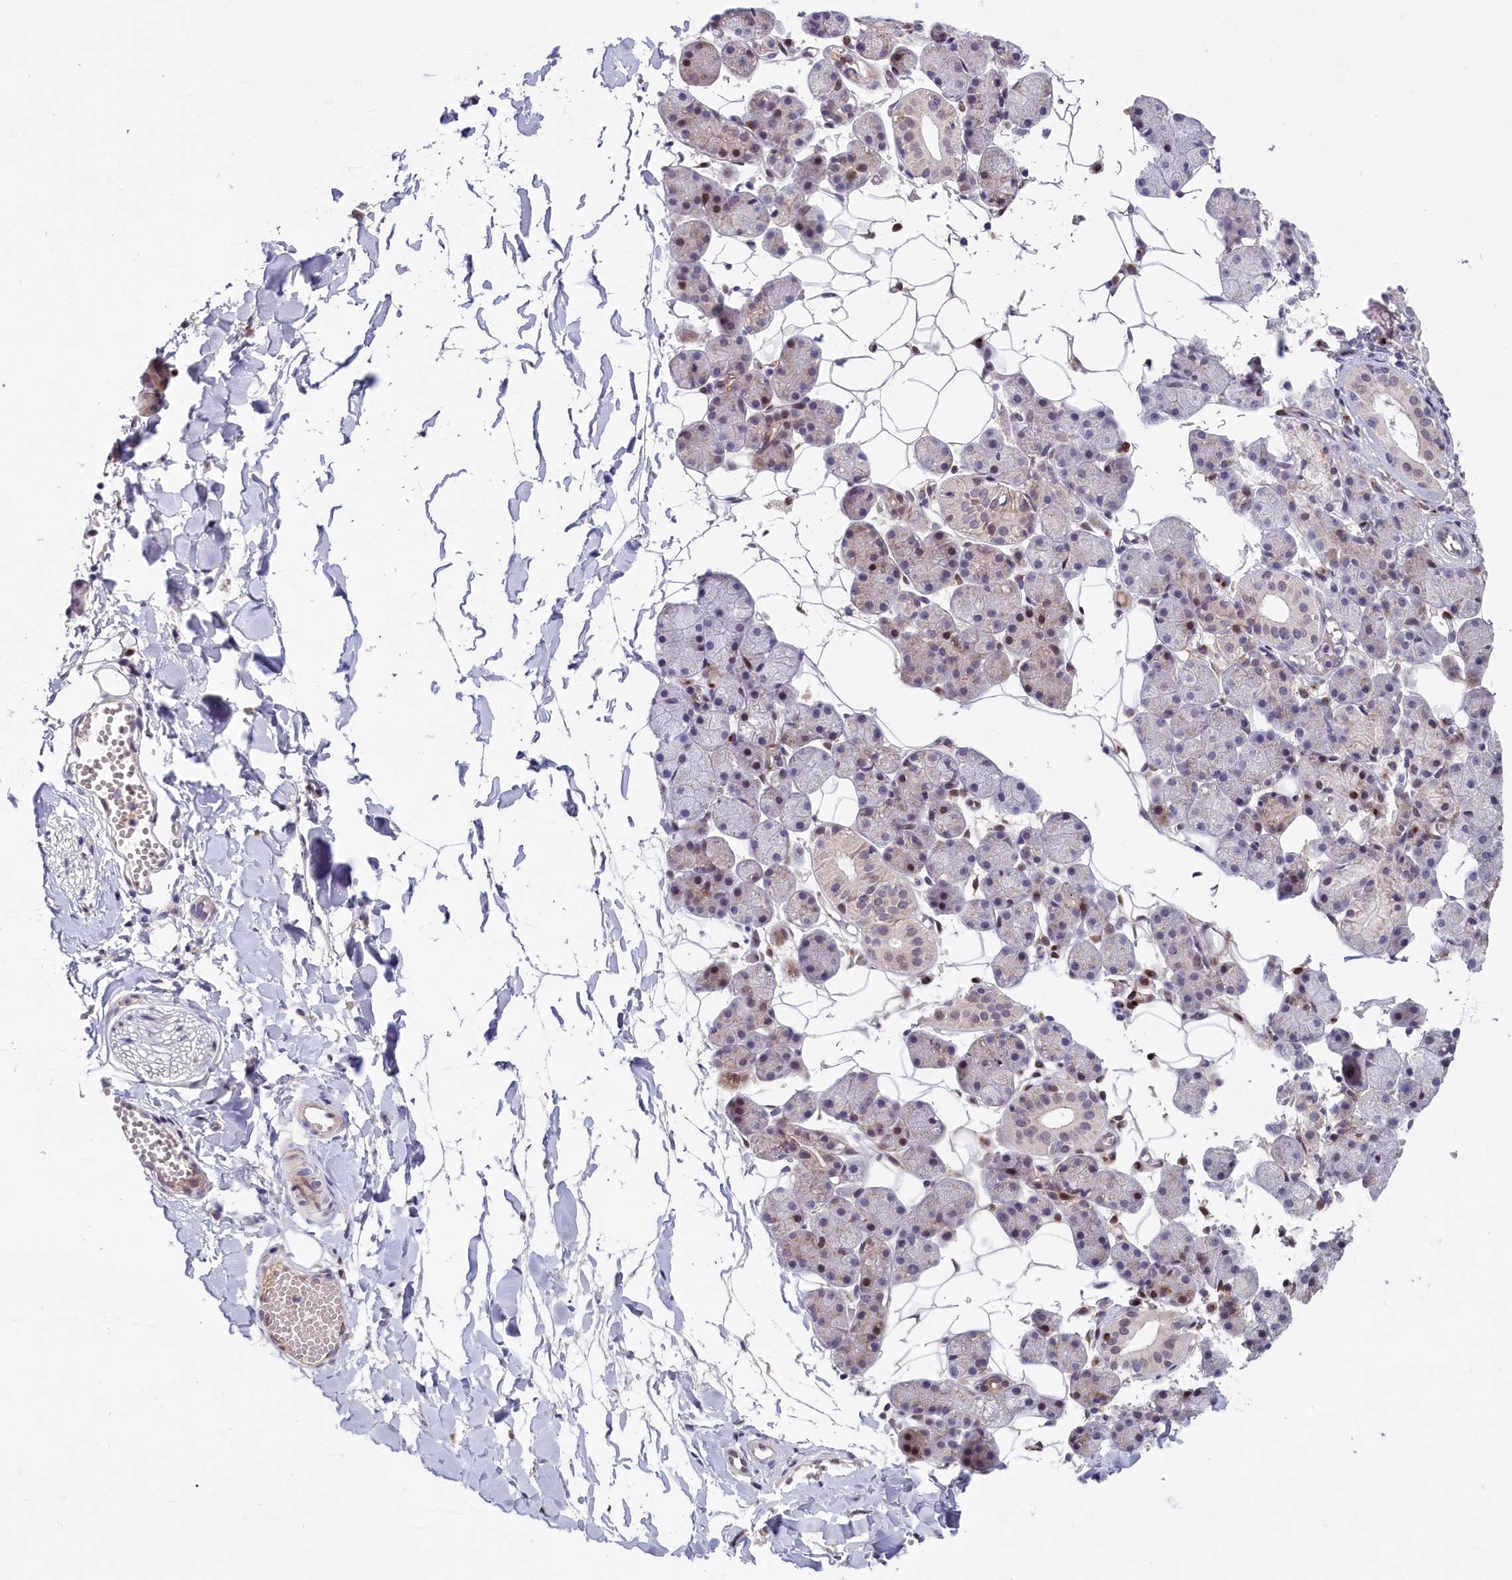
{"staining": {"intensity": "moderate", "quantity": "<25%", "location": "cytoplasmic/membranous,nuclear"}, "tissue": "salivary gland", "cell_type": "Glandular cells", "image_type": "normal", "snomed": [{"axis": "morphology", "description": "Normal tissue, NOS"}, {"axis": "topography", "description": "Salivary gland"}], "caption": "Immunohistochemistry of unremarkable human salivary gland displays low levels of moderate cytoplasmic/membranous,nuclear expression in about <25% of glandular cells. (IHC, brightfield microscopy, high magnification).", "gene": "CHST12", "patient": {"sex": "female", "age": 33}}